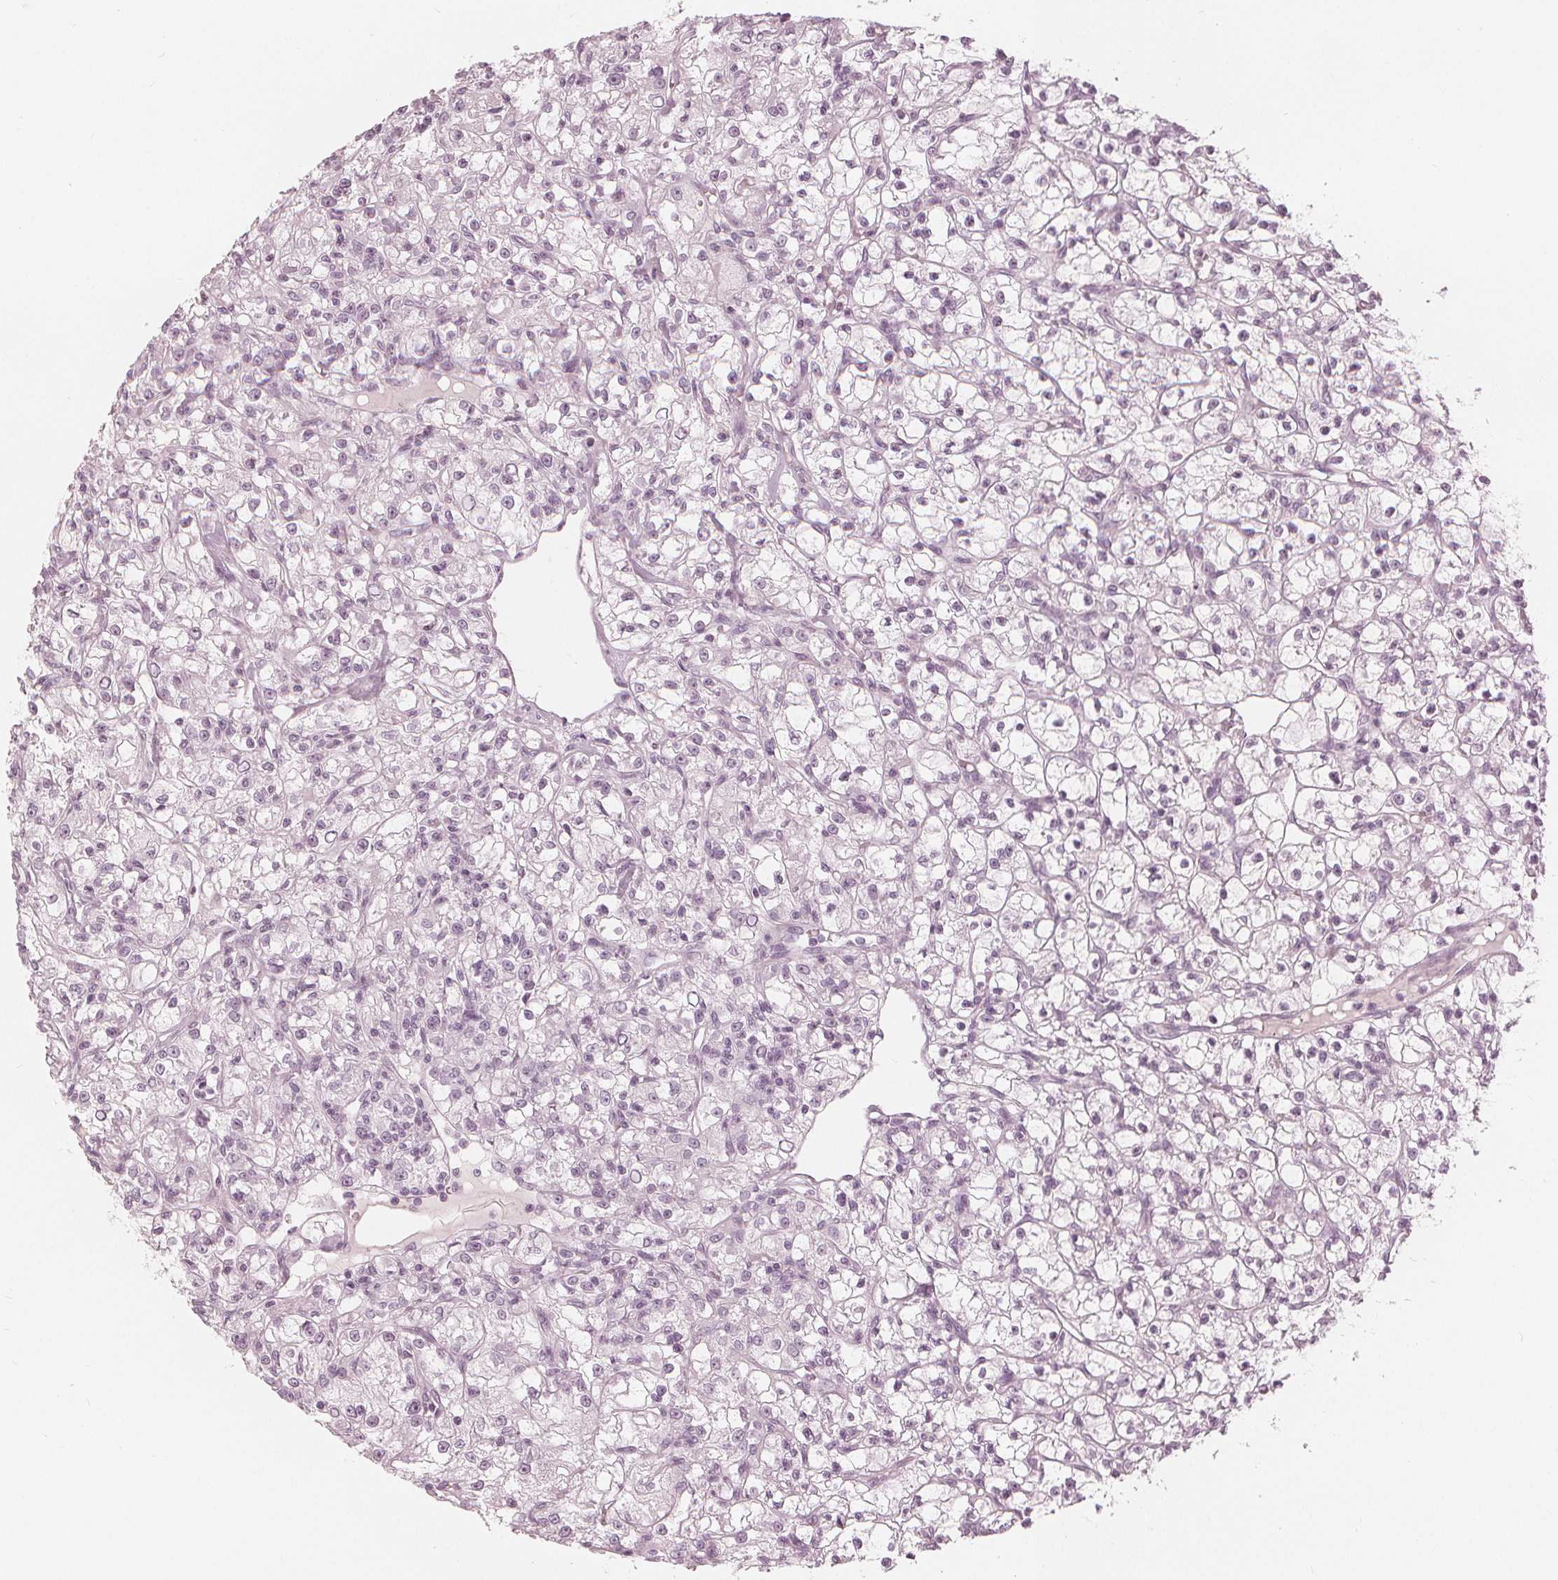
{"staining": {"intensity": "negative", "quantity": "none", "location": "none"}, "tissue": "renal cancer", "cell_type": "Tumor cells", "image_type": "cancer", "snomed": [{"axis": "morphology", "description": "Adenocarcinoma, NOS"}, {"axis": "topography", "description": "Kidney"}], "caption": "High power microscopy image of an IHC micrograph of renal adenocarcinoma, revealing no significant expression in tumor cells. The staining was performed using DAB (3,3'-diaminobenzidine) to visualize the protein expression in brown, while the nuclei were stained in blue with hematoxylin (Magnification: 20x).", "gene": "PAEP", "patient": {"sex": "female", "age": 59}}